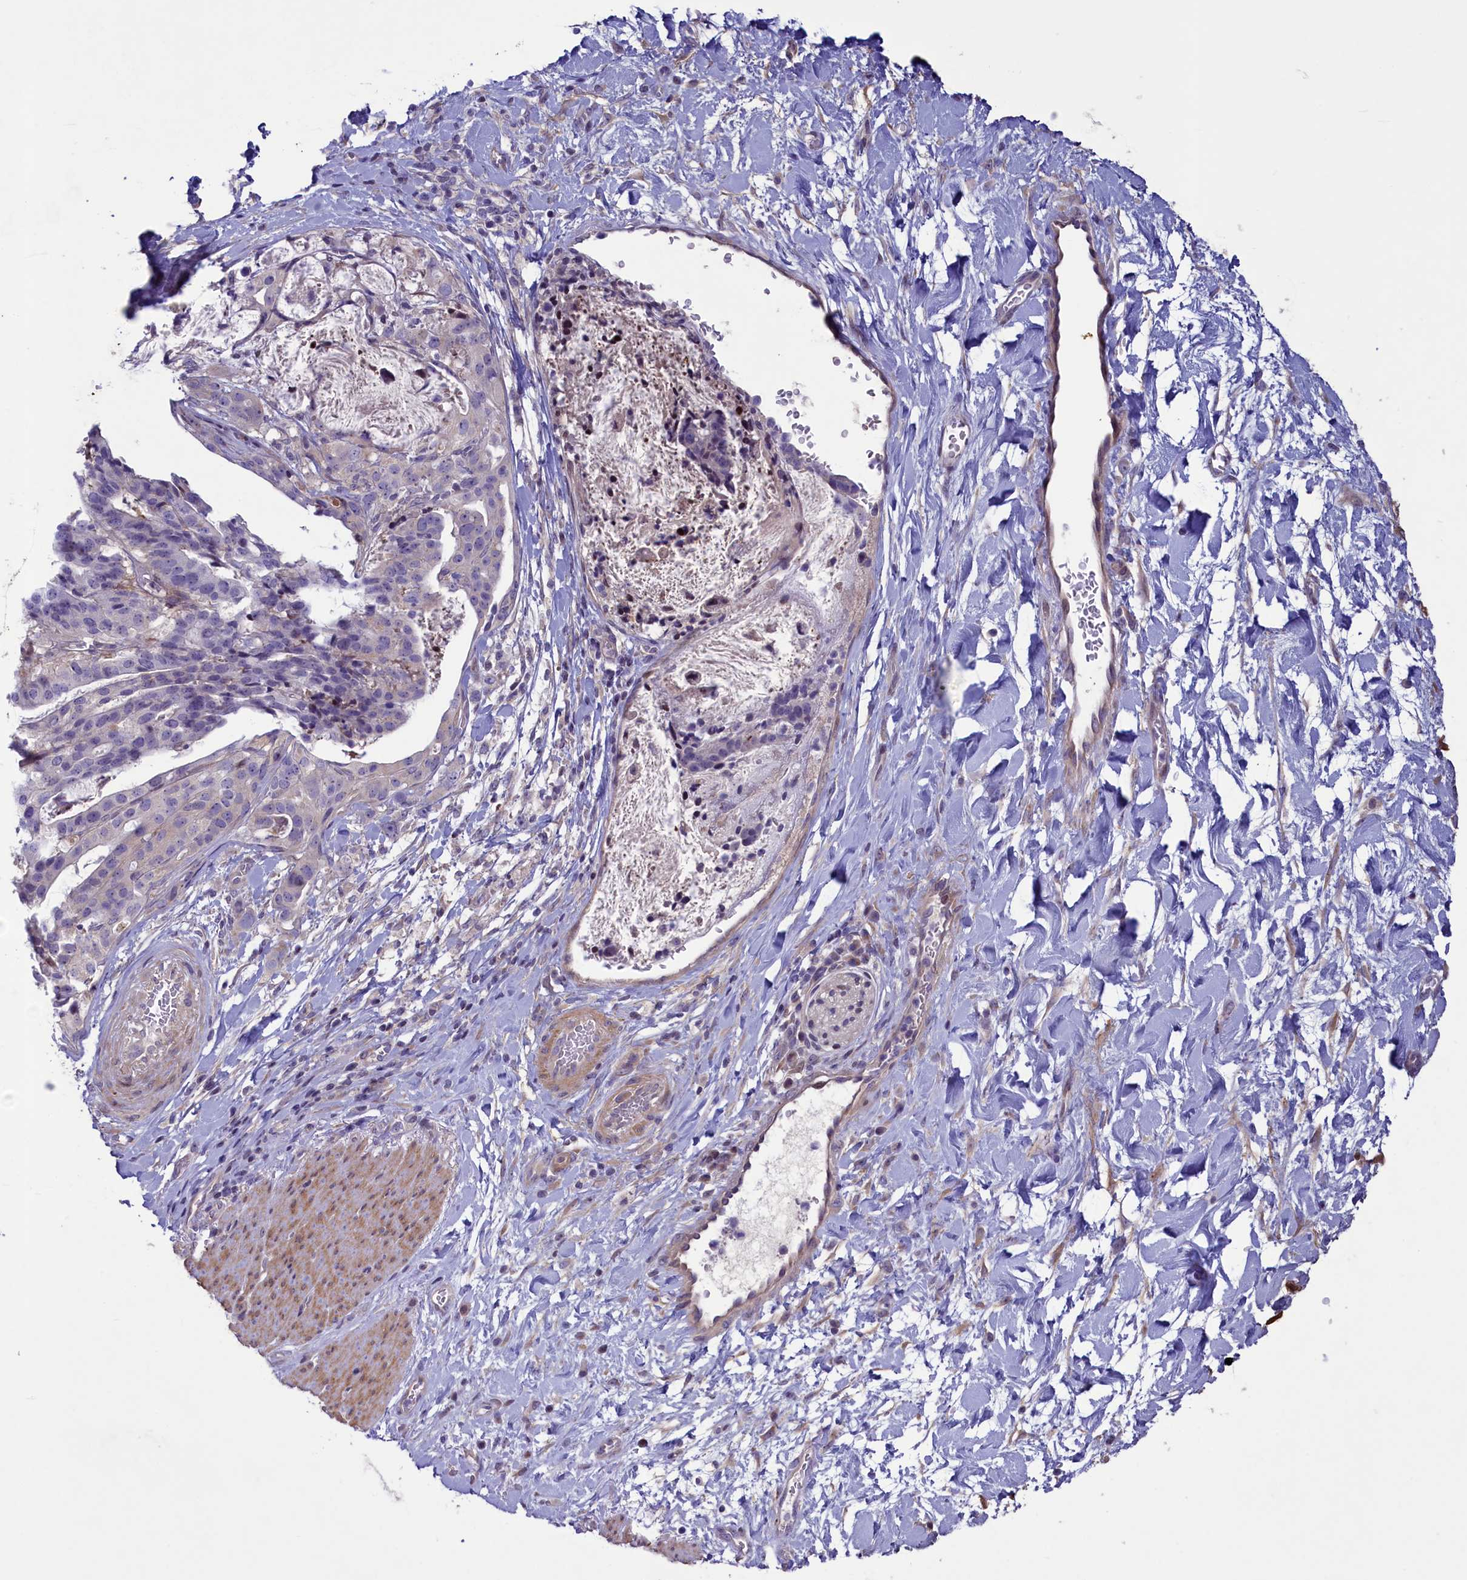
{"staining": {"intensity": "negative", "quantity": "none", "location": "none"}, "tissue": "stomach cancer", "cell_type": "Tumor cells", "image_type": "cancer", "snomed": [{"axis": "morphology", "description": "Adenocarcinoma, NOS"}, {"axis": "topography", "description": "Stomach"}], "caption": "Stomach adenocarcinoma was stained to show a protein in brown. There is no significant expression in tumor cells.", "gene": "MAN2C1", "patient": {"sex": "male", "age": 48}}